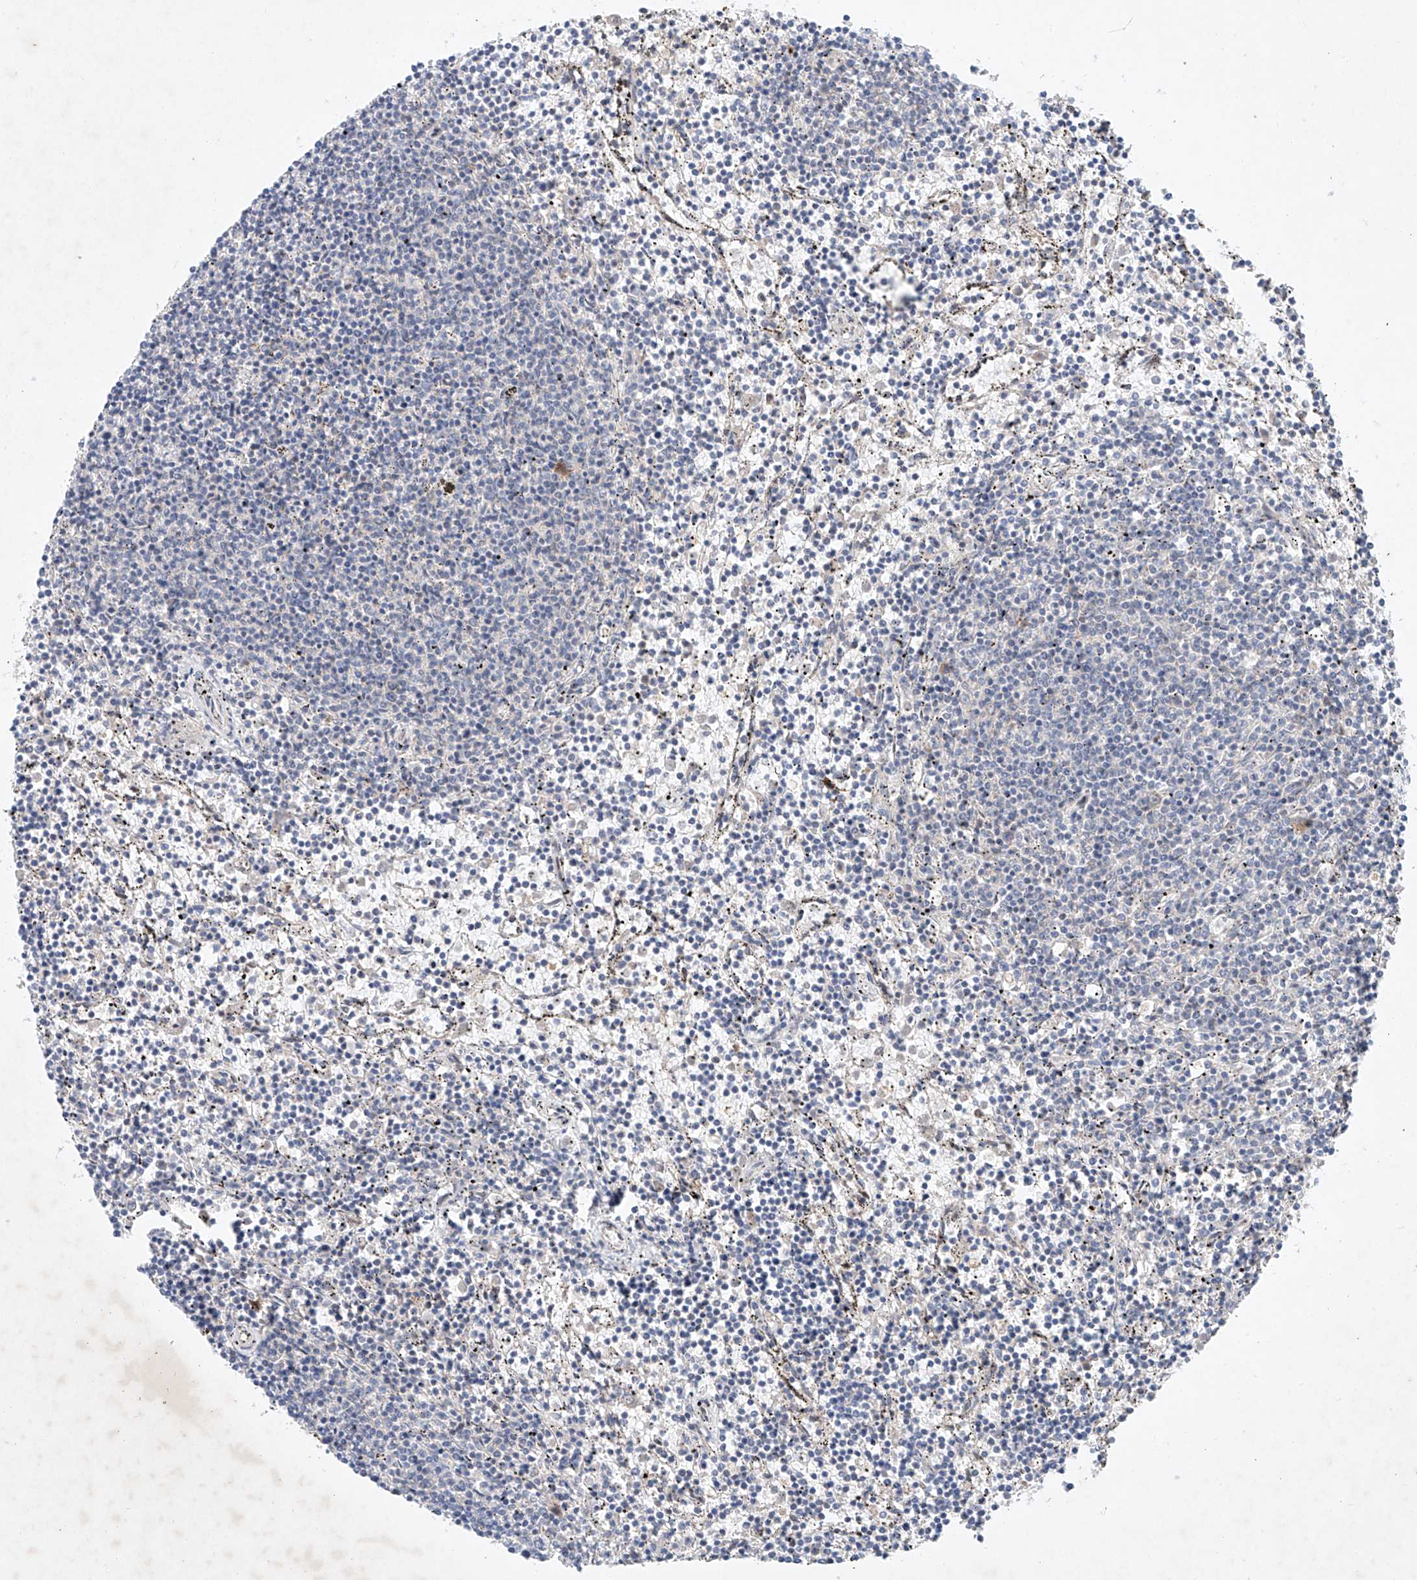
{"staining": {"intensity": "negative", "quantity": "none", "location": "none"}, "tissue": "lymphoma", "cell_type": "Tumor cells", "image_type": "cancer", "snomed": [{"axis": "morphology", "description": "Malignant lymphoma, non-Hodgkin's type, Low grade"}, {"axis": "topography", "description": "Spleen"}], "caption": "The micrograph demonstrates no significant positivity in tumor cells of malignant lymphoma, non-Hodgkin's type (low-grade).", "gene": "FASTK", "patient": {"sex": "female", "age": 50}}